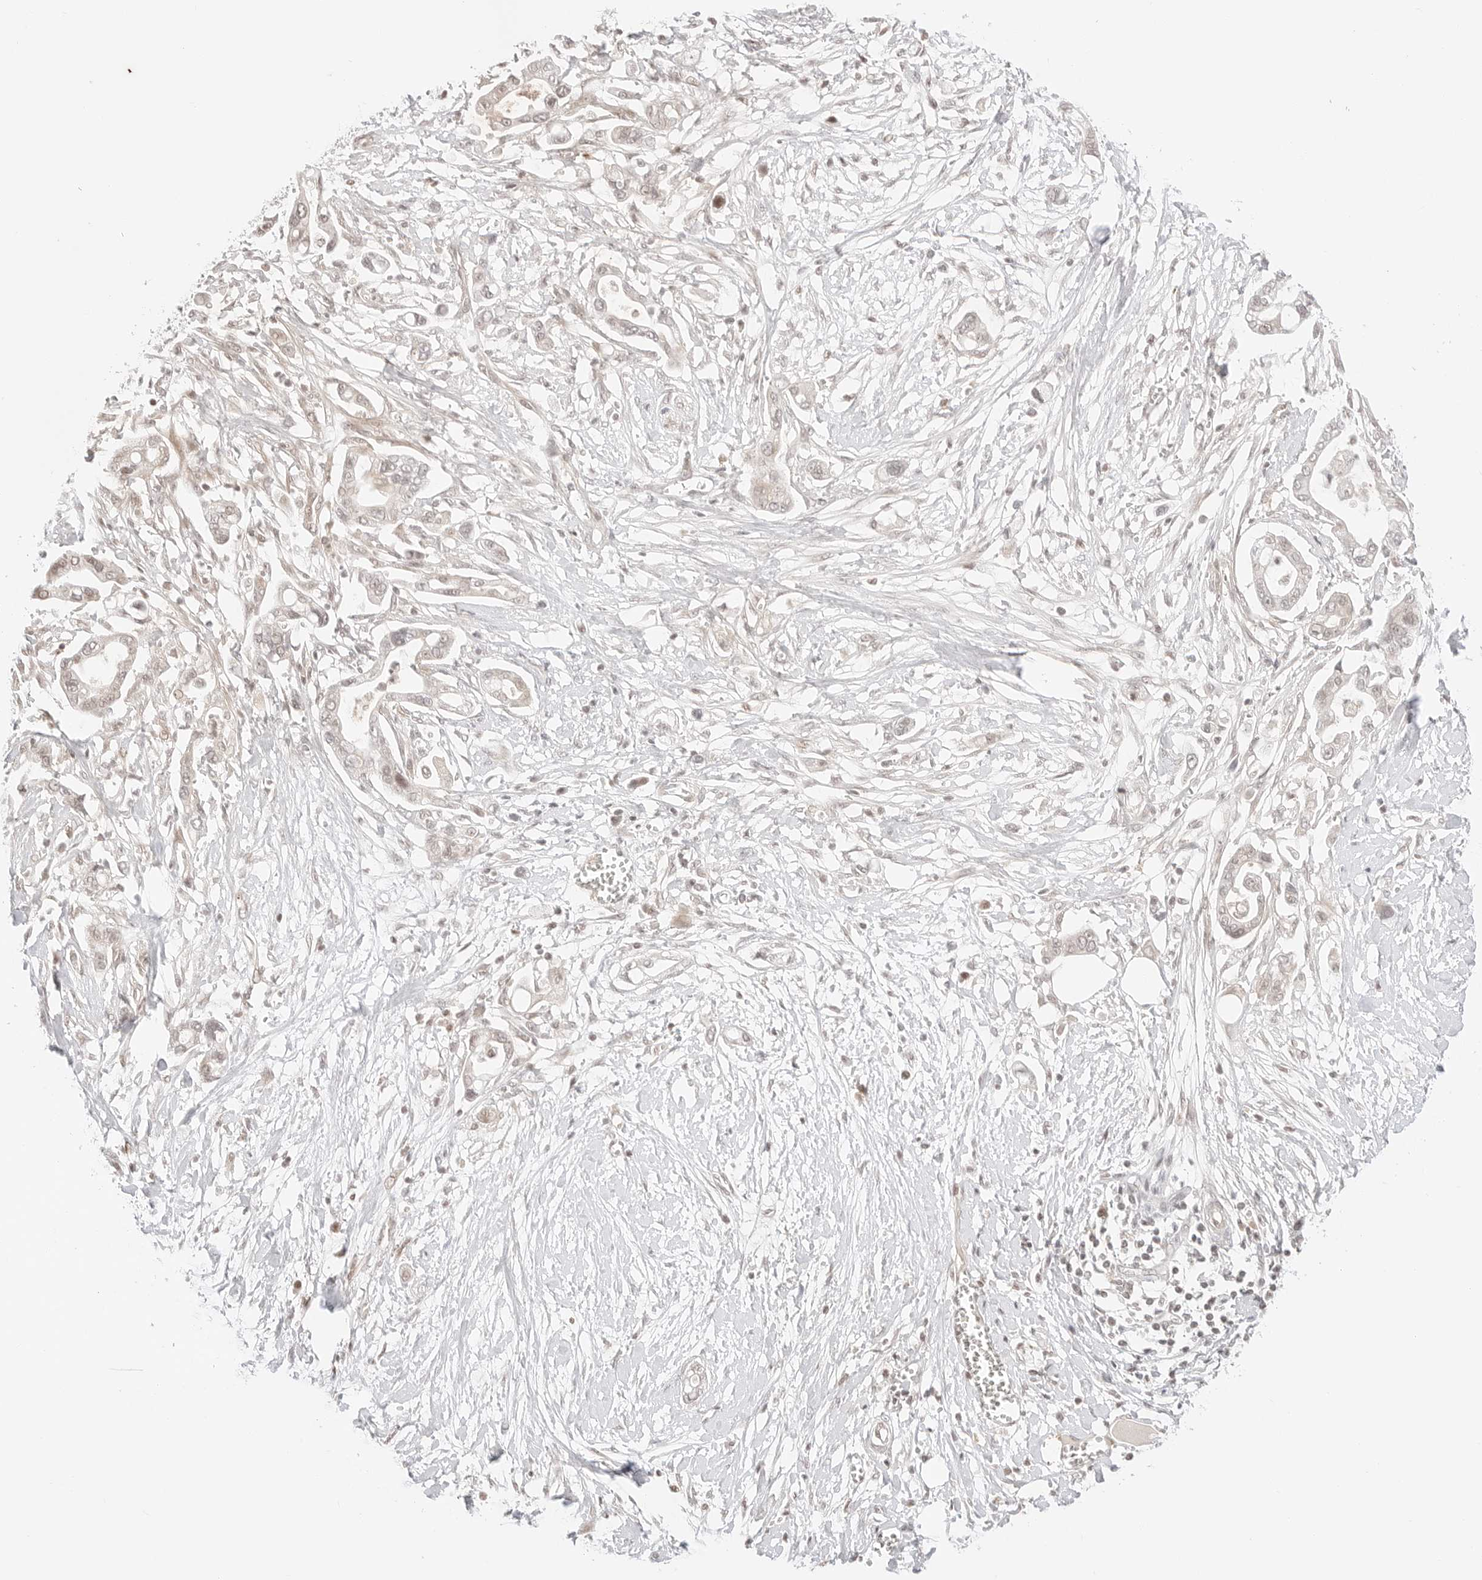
{"staining": {"intensity": "negative", "quantity": "none", "location": "none"}, "tissue": "pancreatic cancer", "cell_type": "Tumor cells", "image_type": "cancer", "snomed": [{"axis": "morphology", "description": "Adenocarcinoma, NOS"}, {"axis": "topography", "description": "Pancreas"}], "caption": "DAB (3,3'-diaminobenzidine) immunohistochemical staining of human pancreatic adenocarcinoma exhibits no significant positivity in tumor cells.", "gene": "RPS6KL1", "patient": {"sex": "male", "age": 68}}